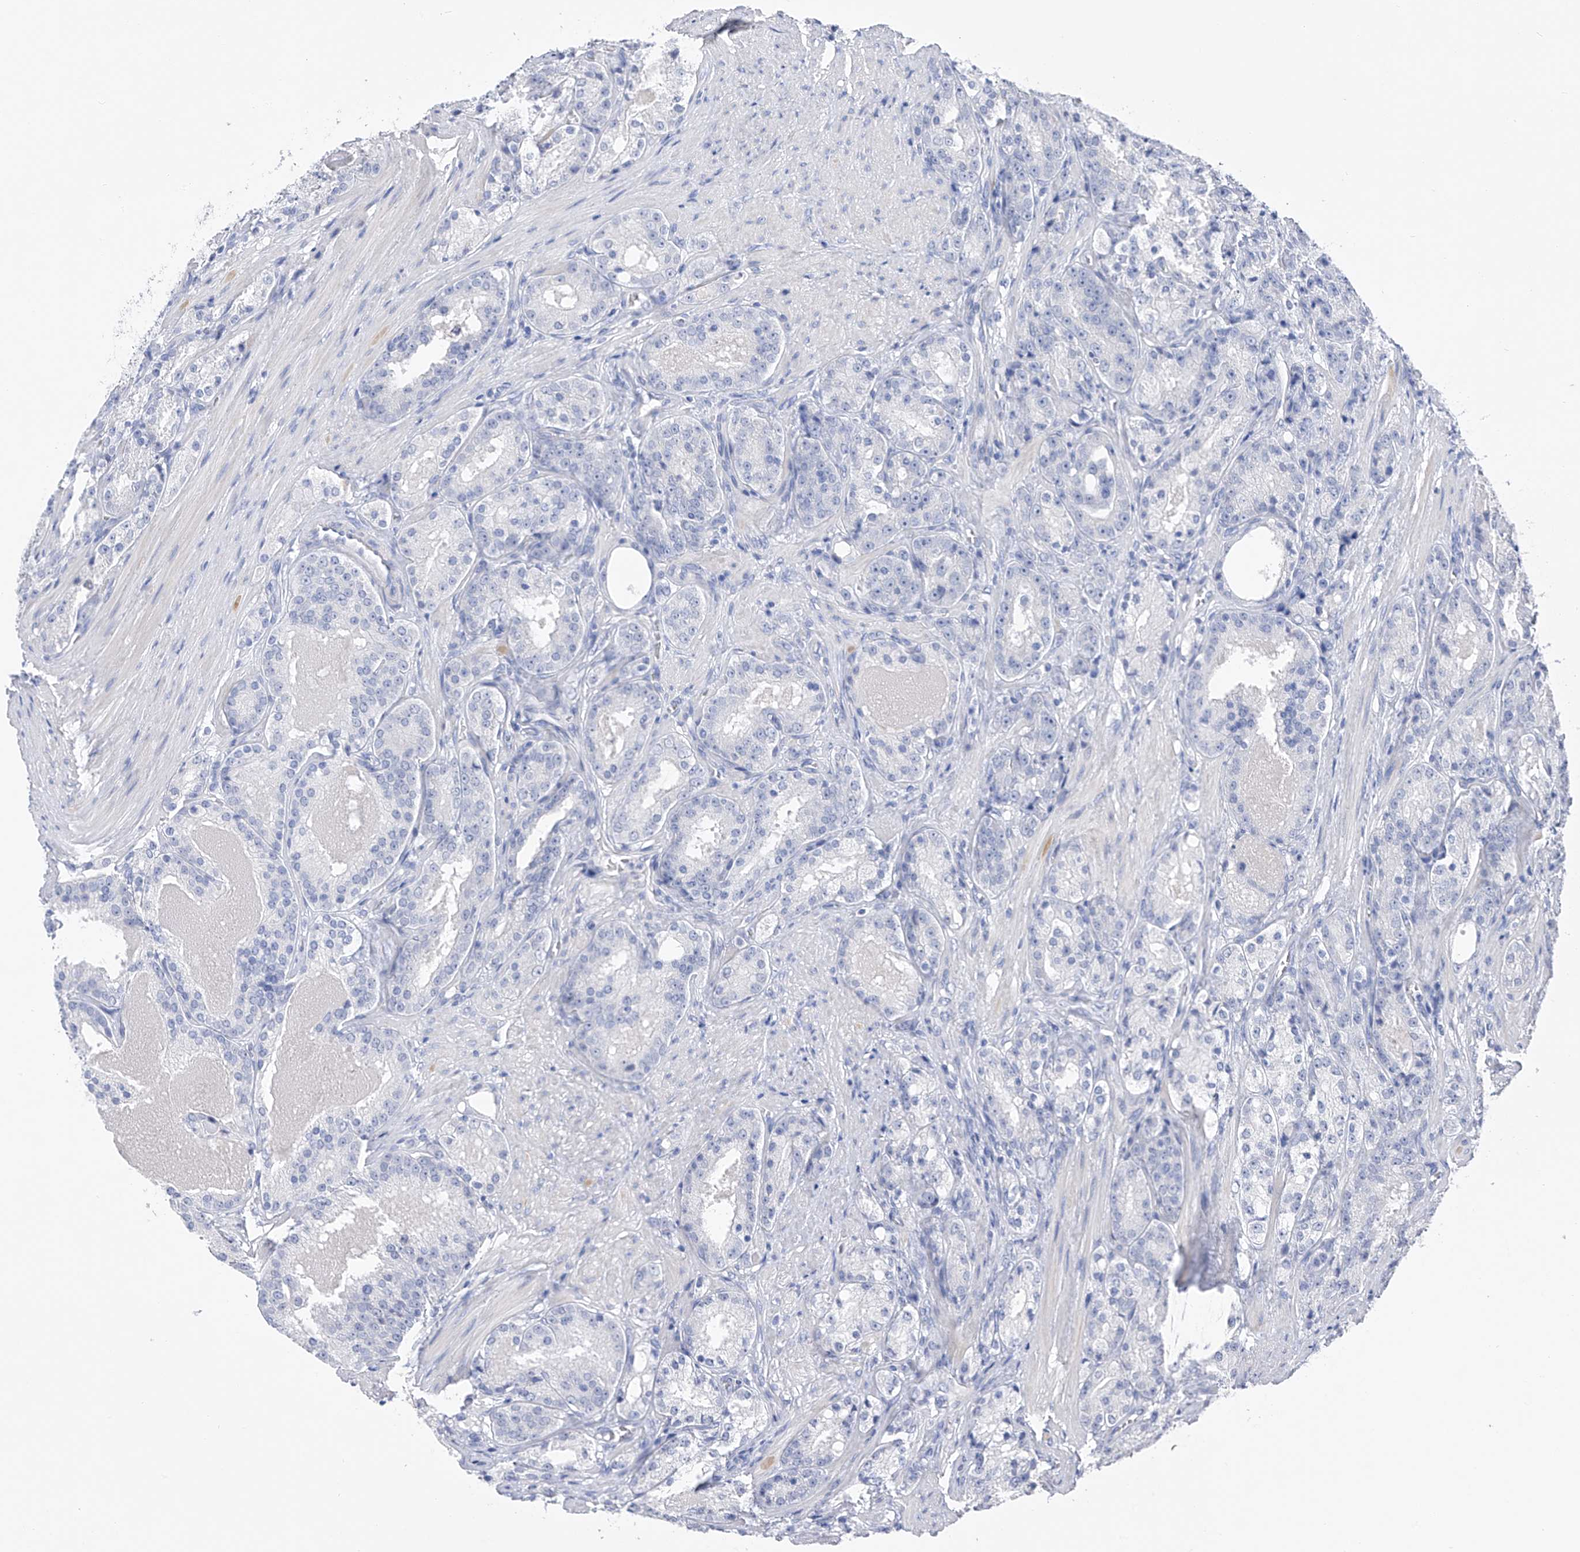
{"staining": {"intensity": "negative", "quantity": "none", "location": "none"}, "tissue": "prostate cancer", "cell_type": "Tumor cells", "image_type": "cancer", "snomed": [{"axis": "morphology", "description": "Adenocarcinoma, High grade"}, {"axis": "topography", "description": "Prostate"}], "caption": "An image of human adenocarcinoma (high-grade) (prostate) is negative for staining in tumor cells. (DAB IHC, high magnification).", "gene": "ADRA1A", "patient": {"sex": "male", "age": 60}}